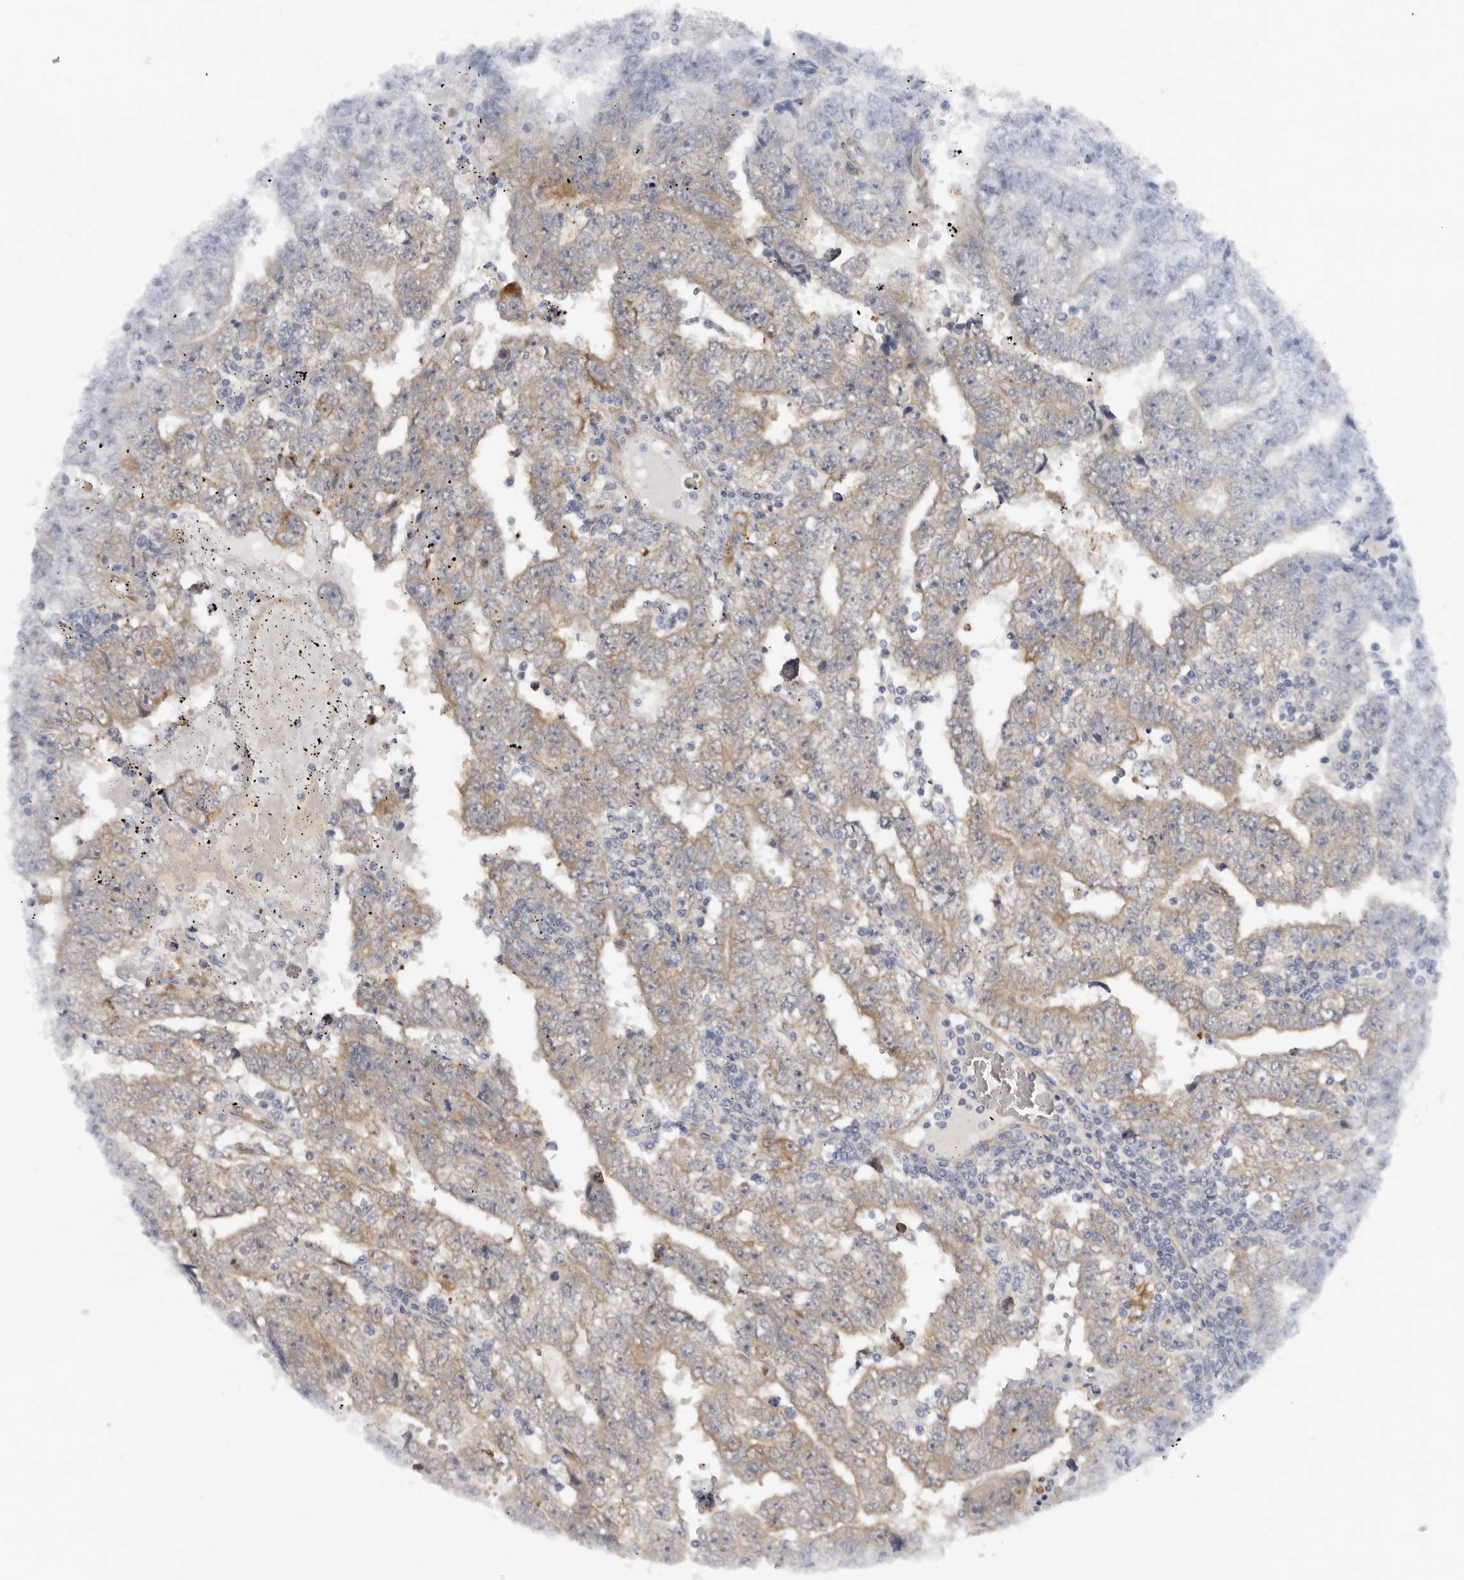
{"staining": {"intensity": "weak", "quantity": "25%-75%", "location": "cytoplasmic/membranous"}, "tissue": "testis cancer", "cell_type": "Tumor cells", "image_type": "cancer", "snomed": [{"axis": "morphology", "description": "Carcinoma, Embryonal, NOS"}, {"axis": "topography", "description": "Testis"}], "caption": "Brown immunohistochemical staining in human testis cancer displays weak cytoplasmic/membranous staining in about 25%-75% of tumor cells.", "gene": "SBDS", "patient": {"sex": "male", "age": 25}}